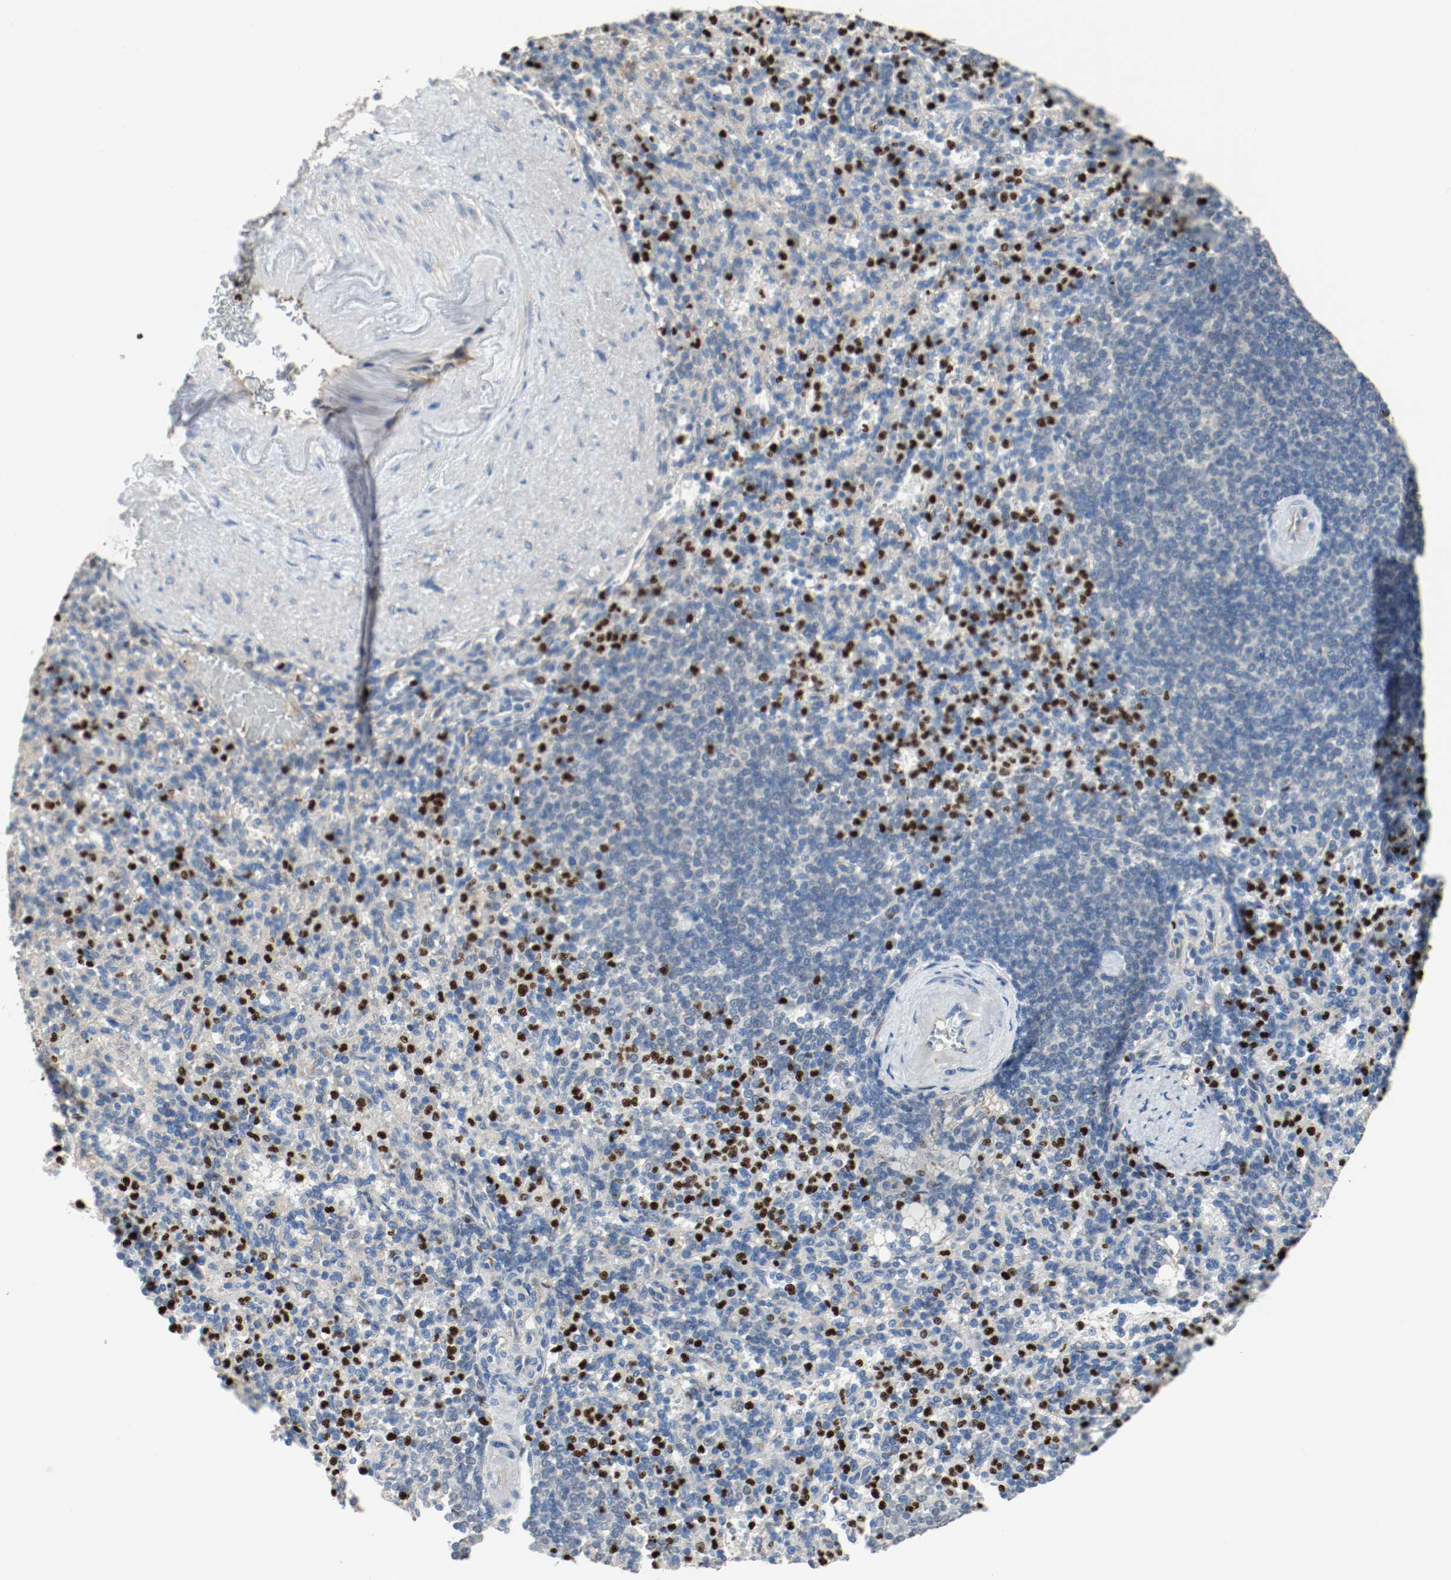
{"staining": {"intensity": "strong", "quantity": "25%-75%", "location": "cytoplasmic/membranous,nuclear"}, "tissue": "spleen", "cell_type": "Cells in red pulp", "image_type": "normal", "snomed": [{"axis": "morphology", "description": "Normal tissue, NOS"}, {"axis": "topography", "description": "Spleen"}], "caption": "Immunohistochemistry staining of normal spleen, which shows high levels of strong cytoplasmic/membranous,nuclear staining in approximately 25%-75% of cells in red pulp indicating strong cytoplasmic/membranous,nuclear protein expression. The staining was performed using DAB (3,3'-diaminobenzidine) (brown) for protein detection and nuclei were counterstained in hematoxylin (blue).", "gene": "BLK", "patient": {"sex": "female", "age": 74}}